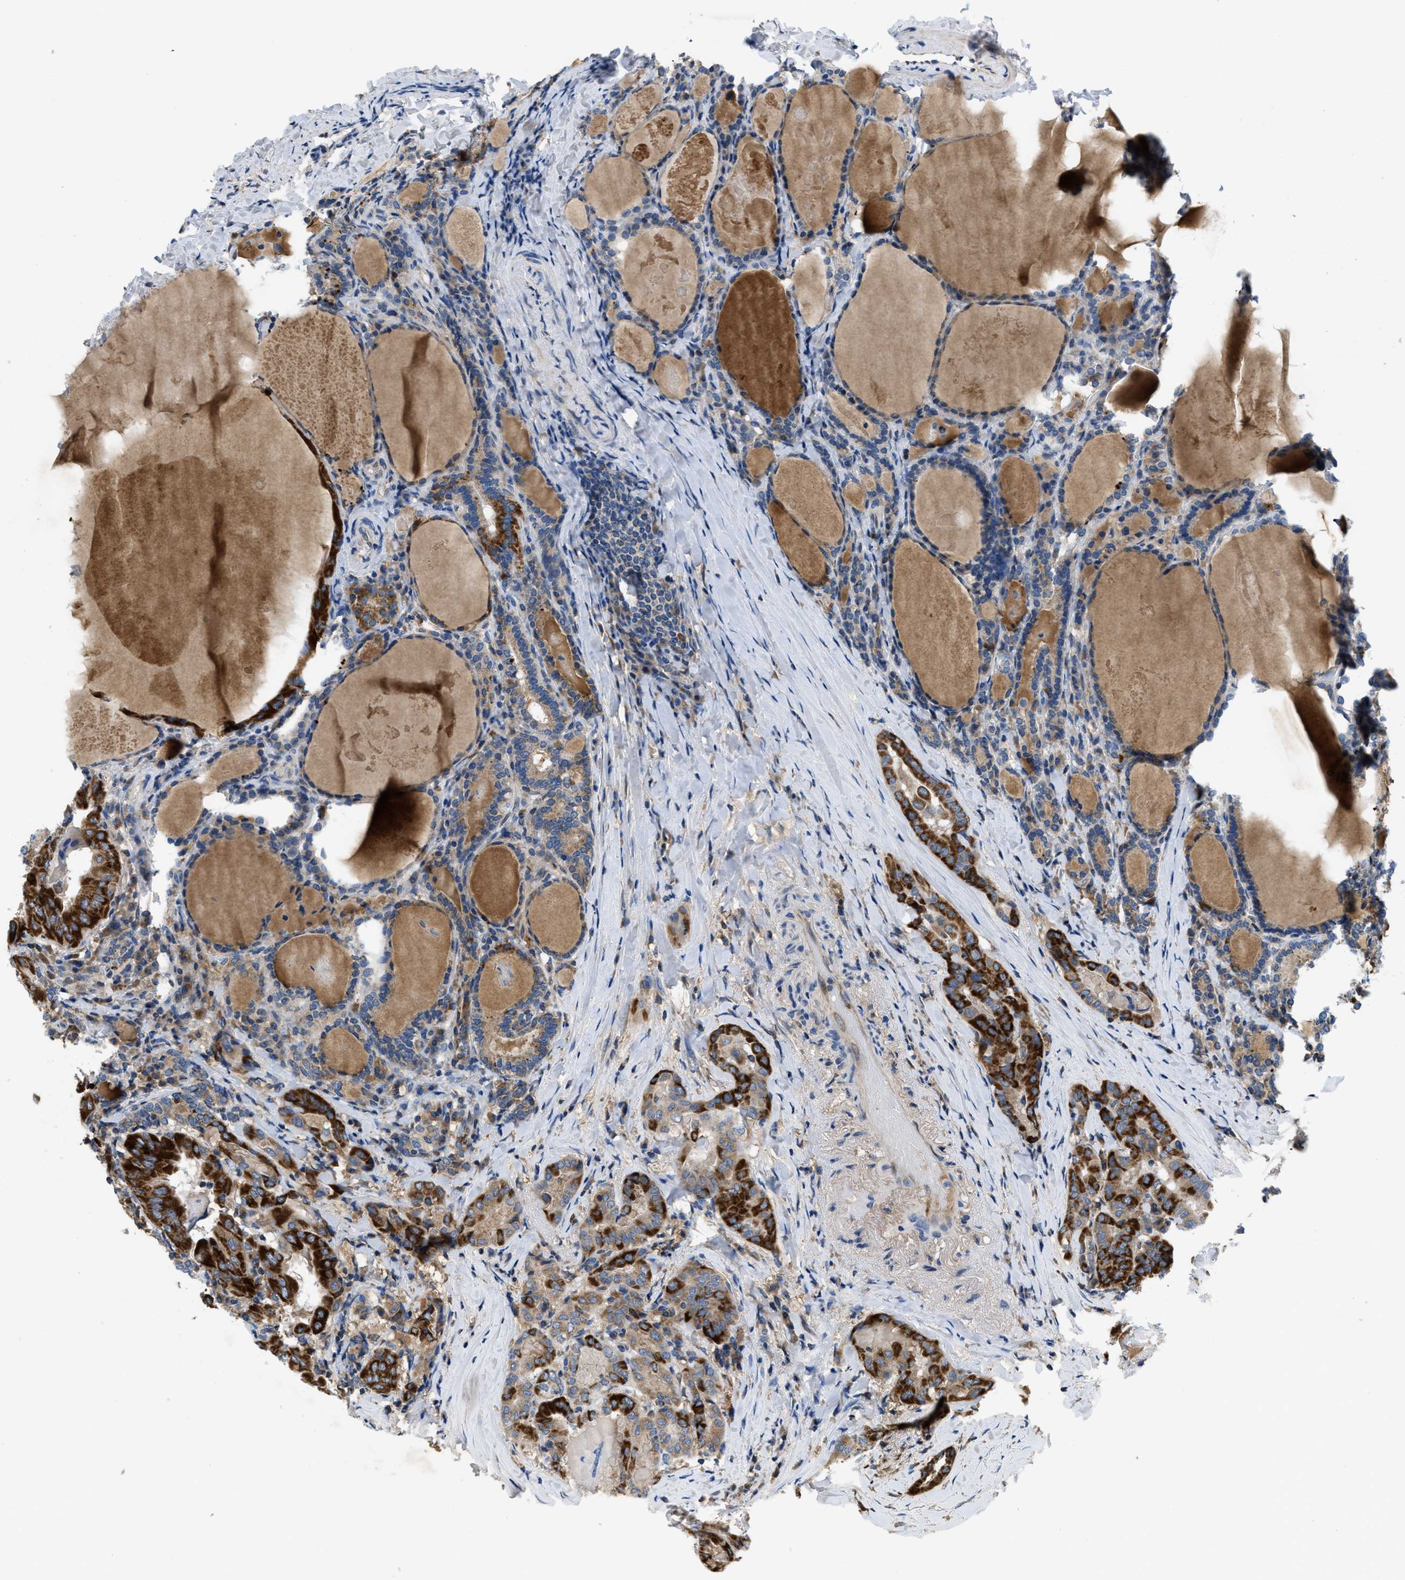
{"staining": {"intensity": "strong", "quantity": ">75%", "location": "cytoplasmic/membranous"}, "tissue": "thyroid cancer", "cell_type": "Tumor cells", "image_type": "cancer", "snomed": [{"axis": "morphology", "description": "Papillary adenocarcinoma, NOS"}, {"axis": "topography", "description": "Thyroid gland"}], "caption": "Protein expression analysis of thyroid cancer (papillary adenocarcinoma) shows strong cytoplasmic/membranous staining in about >75% of tumor cells.", "gene": "PNKD", "patient": {"sex": "female", "age": 42}}